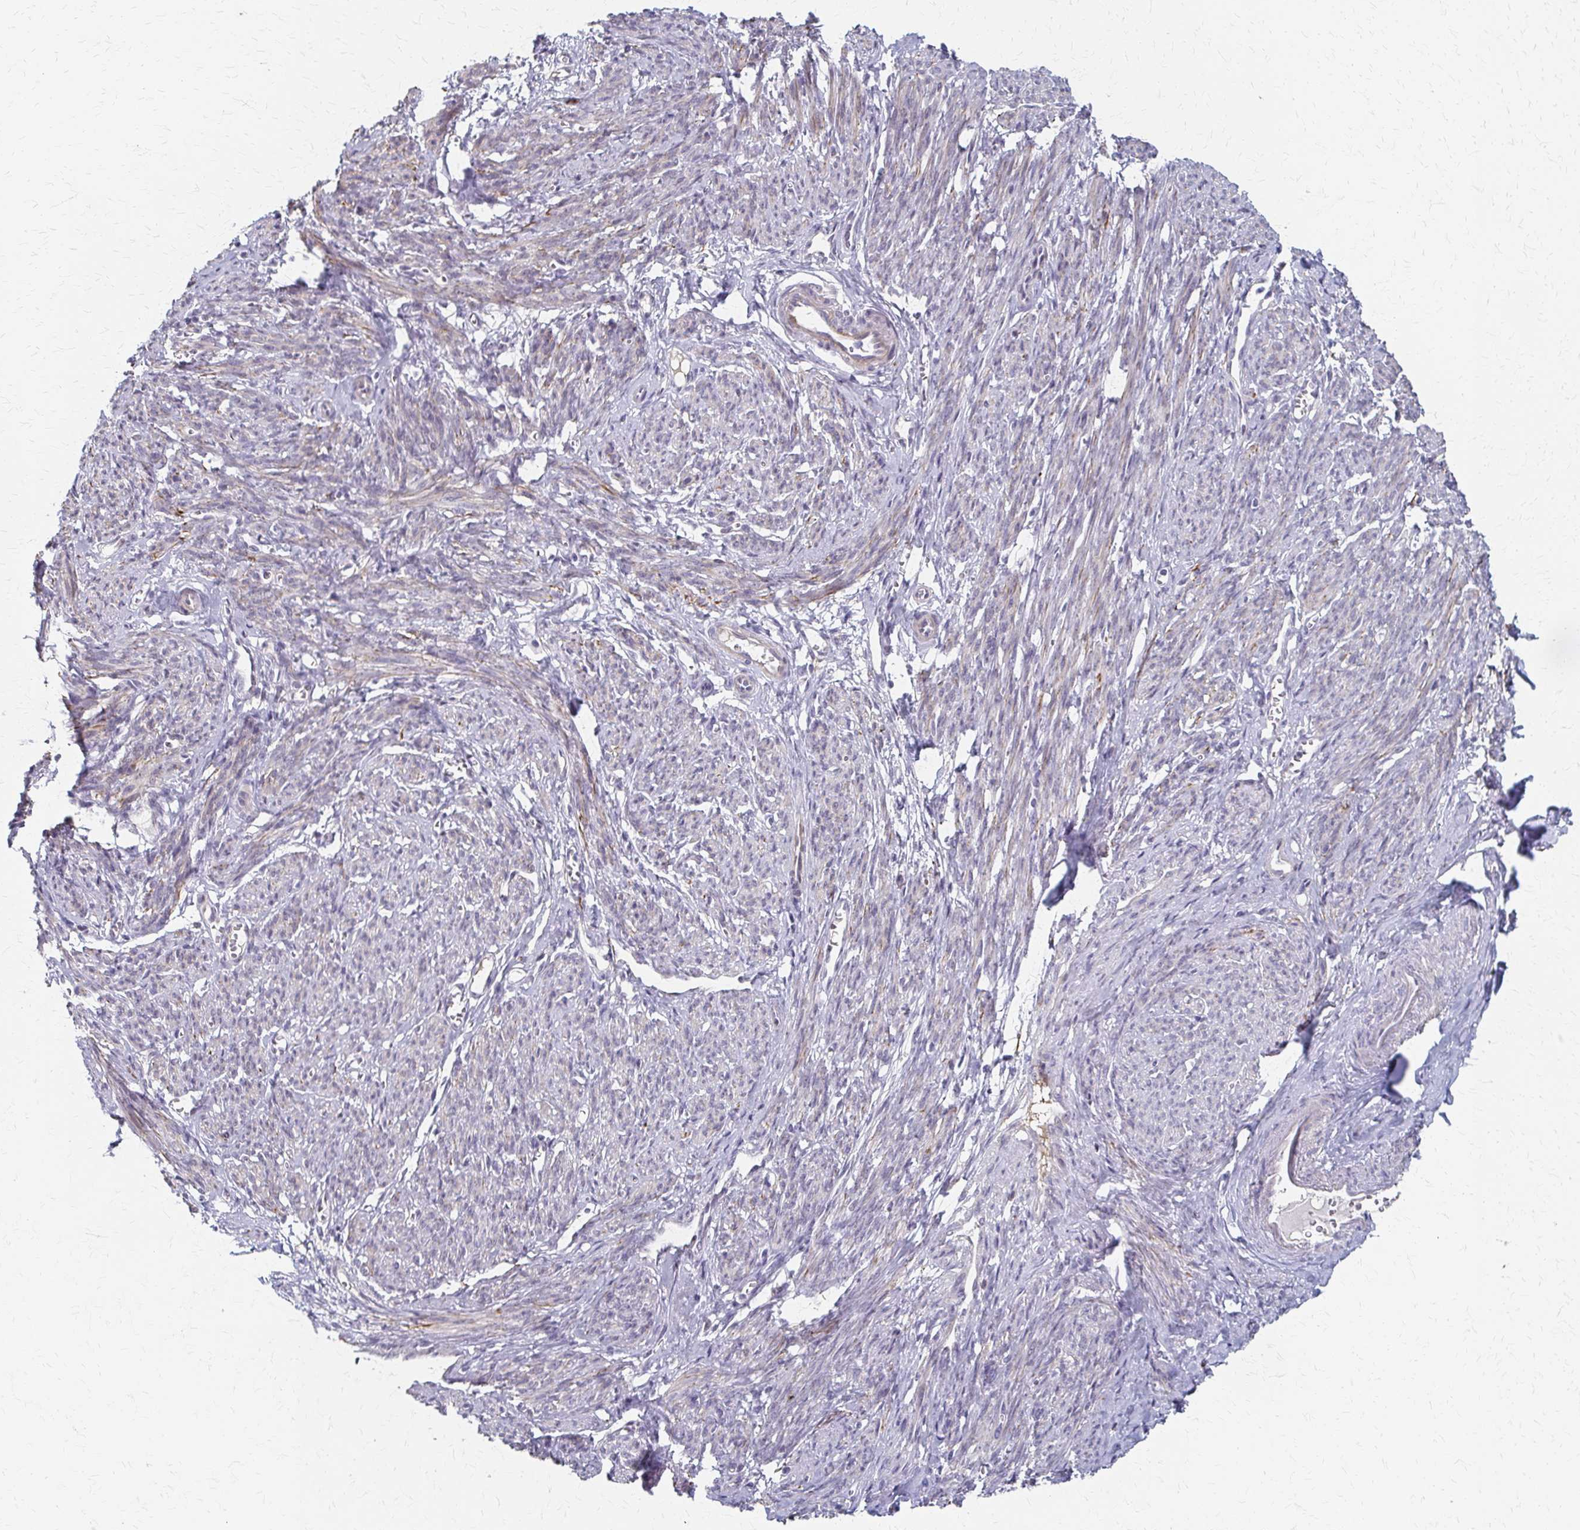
{"staining": {"intensity": "weak", "quantity": "<25%", "location": "cytoplasmic/membranous"}, "tissue": "smooth muscle", "cell_type": "Smooth muscle cells", "image_type": "normal", "snomed": [{"axis": "morphology", "description": "Normal tissue, NOS"}, {"axis": "topography", "description": "Smooth muscle"}], "caption": "High power microscopy image of an IHC micrograph of normal smooth muscle, revealing no significant expression in smooth muscle cells.", "gene": "PES1", "patient": {"sex": "female", "age": 65}}